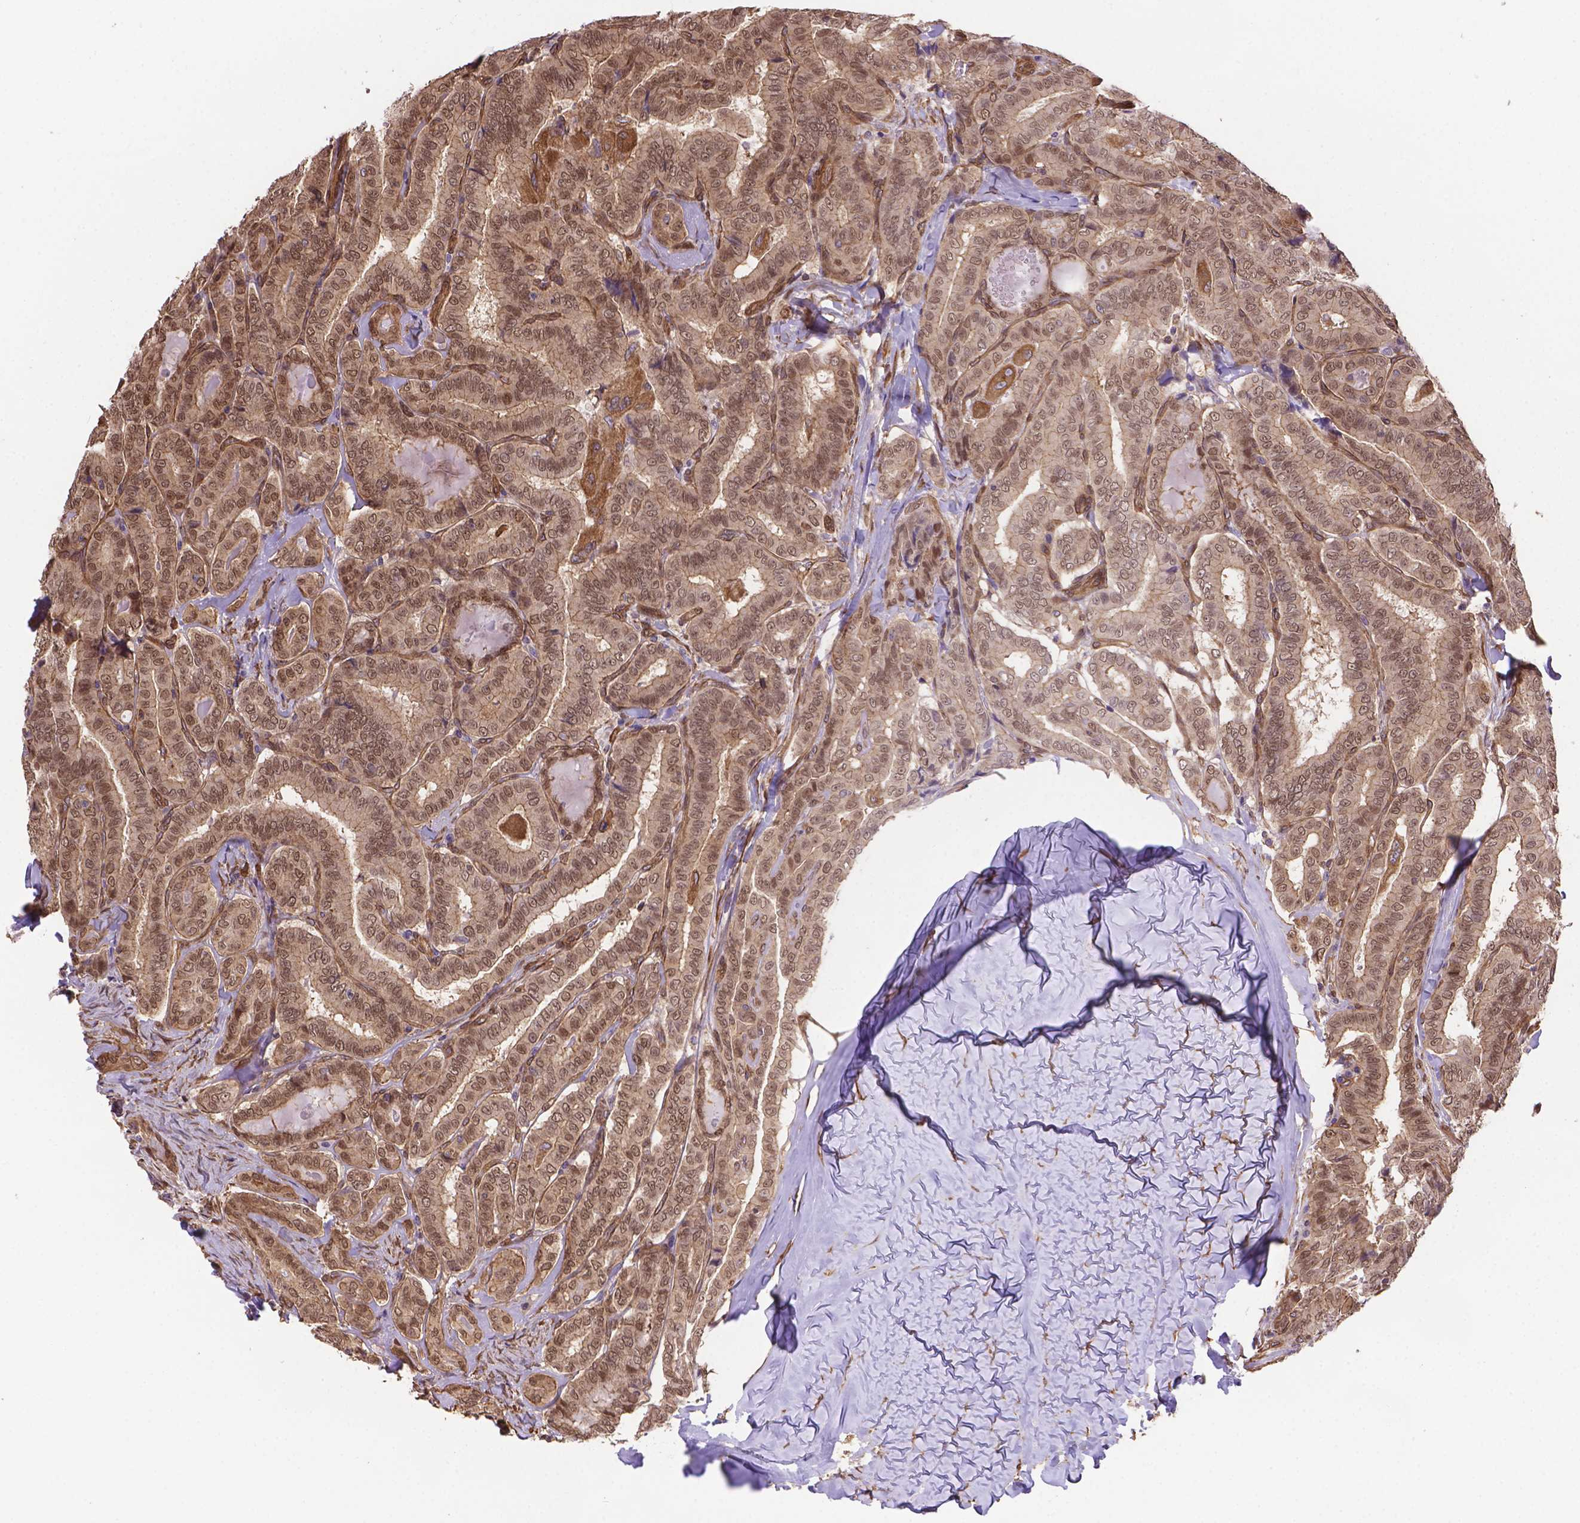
{"staining": {"intensity": "weak", "quantity": ">75%", "location": "cytoplasmic/membranous"}, "tissue": "thyroid cancer", "cell_type": "Tumor cells", "image_type": "cancer", "snomed": [{"axis": "morphology", "description": "Papillary adenocarcinoma, NOS"}, {"axis": "morphology", "description": "Papillary adenoma metastatic"}, {"axis": "topography", "description": "Thyroid gland"}], "caption": "Protein expression by IHC exhibits weak cytoplasmic/membranous staining in approximately >75% of tumor cells in thyroid cancer.", "gene": "YAP1", "patient": {"sex": "female", "age": 50}}